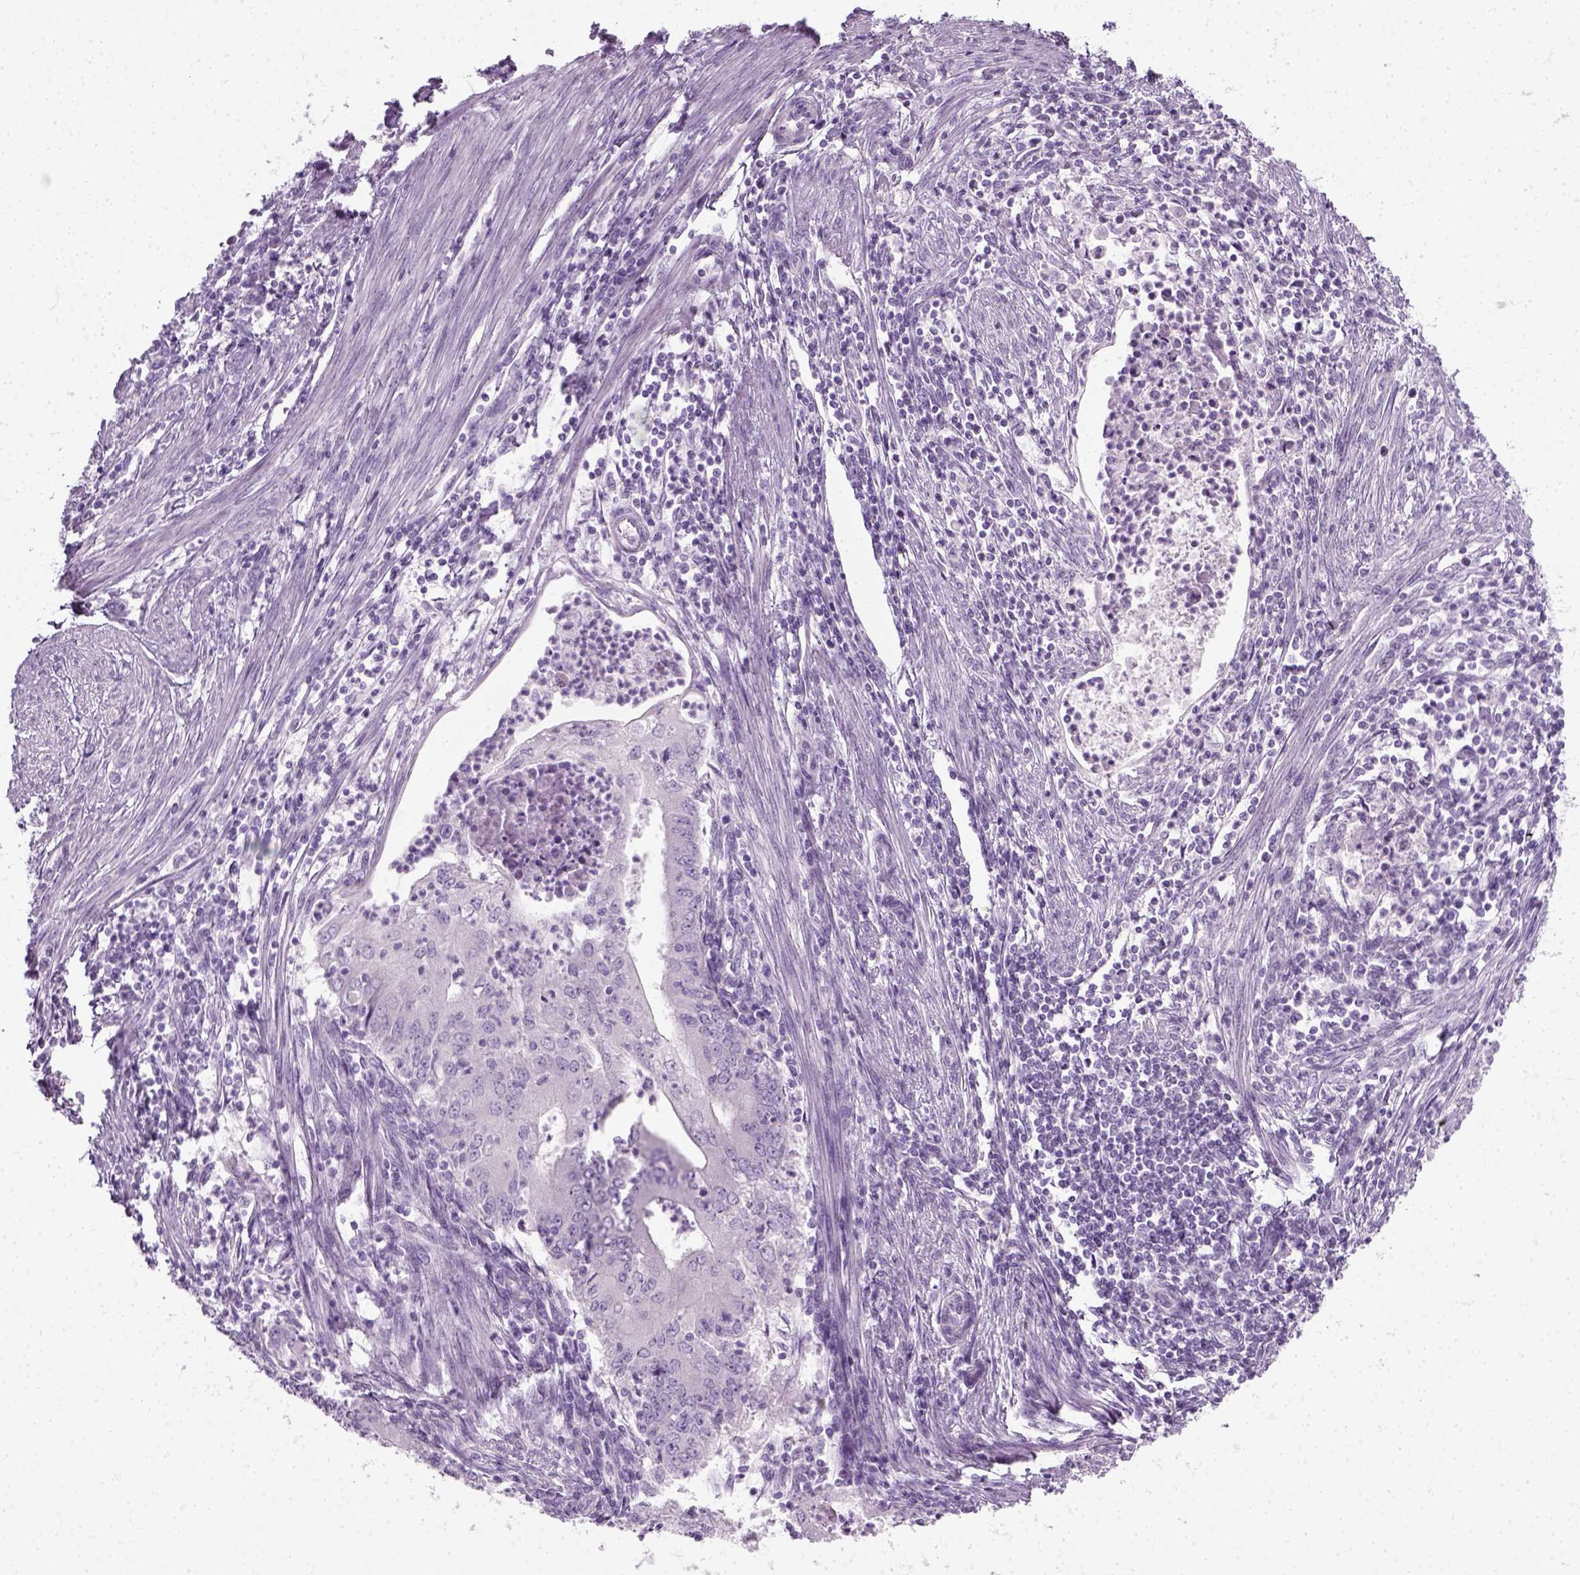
{"staining": {"intensity": "negative", "quantity": "none", "location": "none"}, "tissue": "endometrial cancer", "cell_type": "Tumor cells", "image_type": "cancer", "snomed": [{"axis": "morphology", "description": "Adenocarcinoma, NOS"}, {"axis": "topography", "description": "Endometrium"}], "caption": "Immunohistochemistry of endometrial adenocarcinoma exhibits no expression in tumor cells. The staining was performed using DAB (3,3'-diaminobenzidine) to visualize the protein expression in brown, while the nuclei were stained in blue with hematoxylin (Magnification: 20x).", "gene": "SLC12A5", "patient": {"sex": "female", "age": 50}}